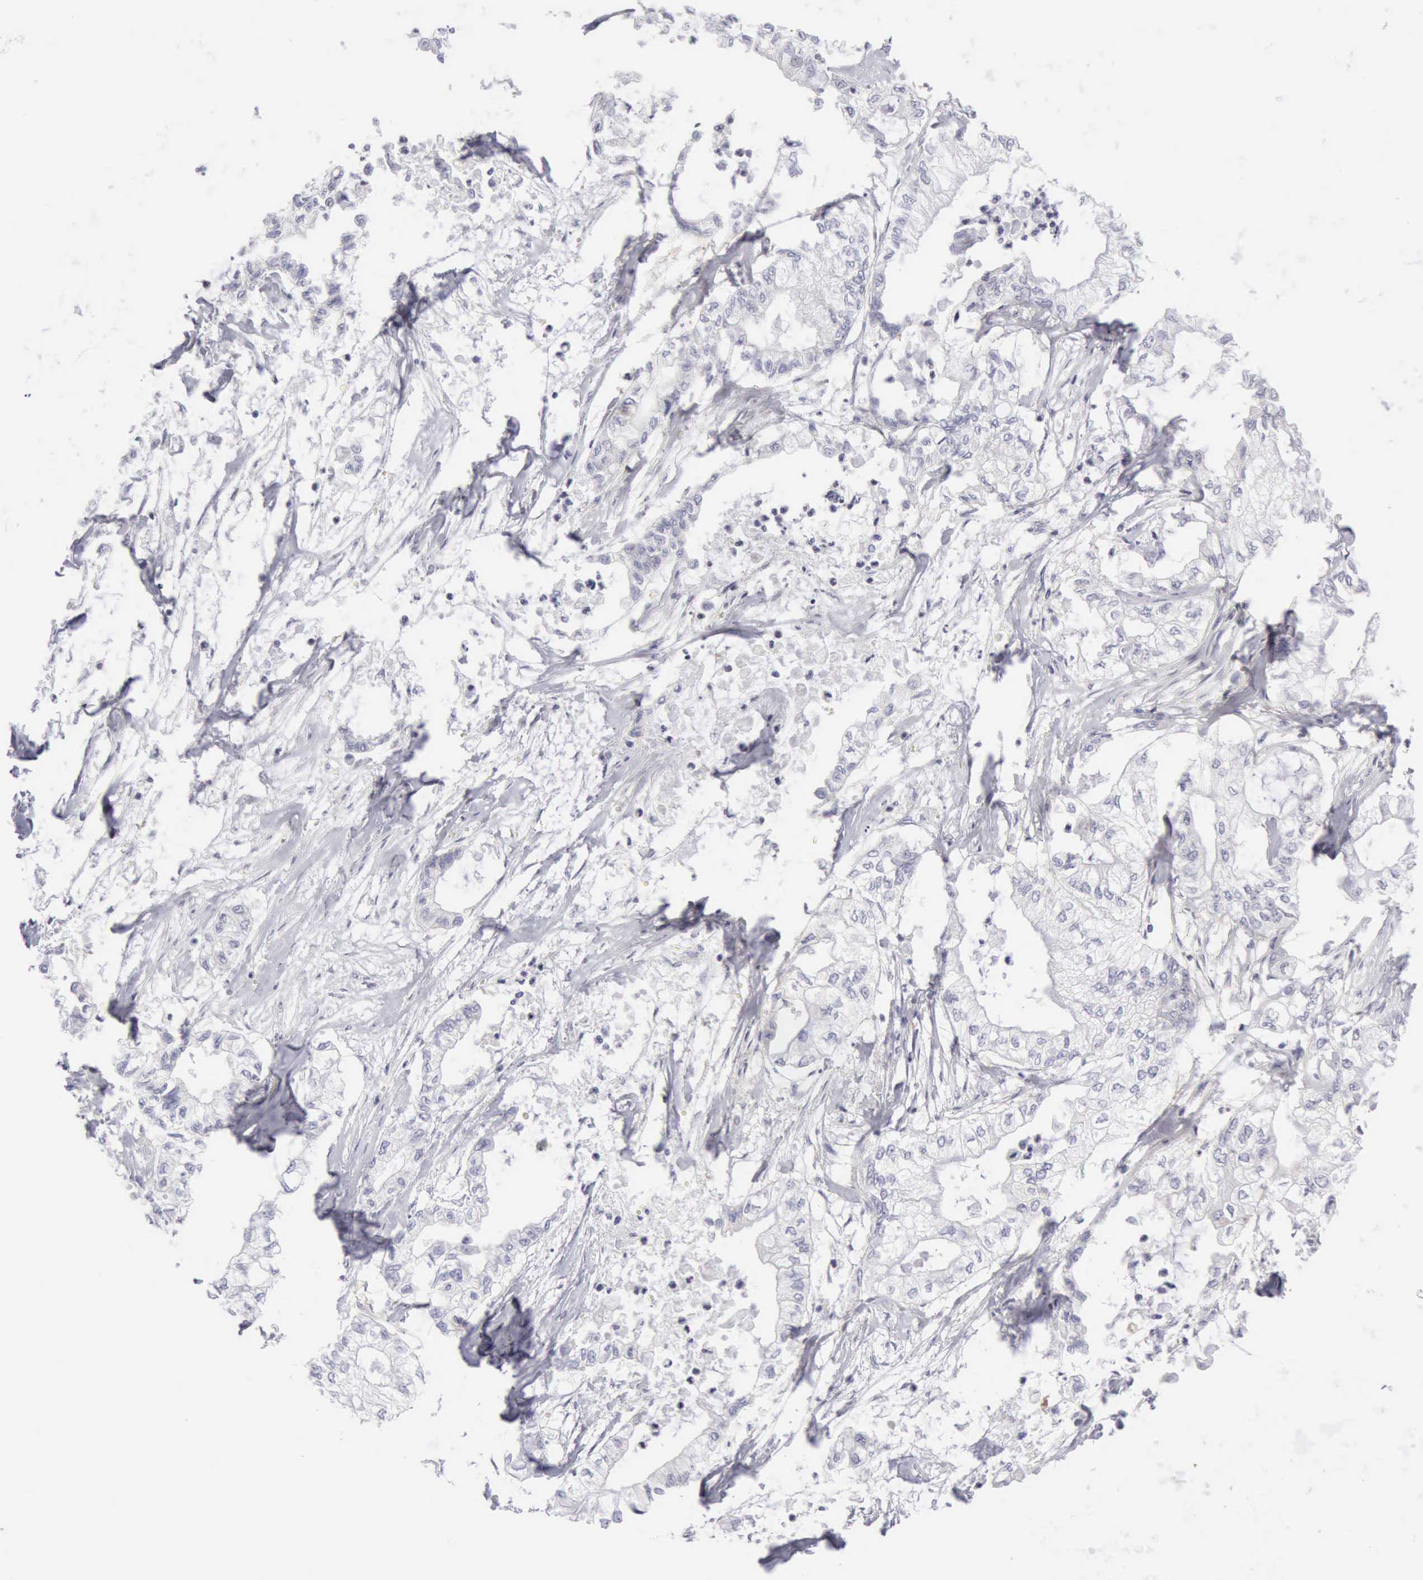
{"staining": {"intensity": "negative", "quantity": "none", "location": "none"}, "tissue": "pancreatic cancer", "cell_type": "Tumor cells", "image_type": "cancer", "snomed": [{"axis": "morphology", "description": "Adenocarcinoma, NOS"}, {"axis": "topography", "description": "Pancreas"}], "caption": "The IHC image has no significant staining in tumor cells of pancreatic cancer tissue. (DAB (3,3'-diaminobenzidine) immunohistochemistry with hematoxylin counter stain).", "gene": "TFRC", "patient": {"sex": "male", "age": 79}}